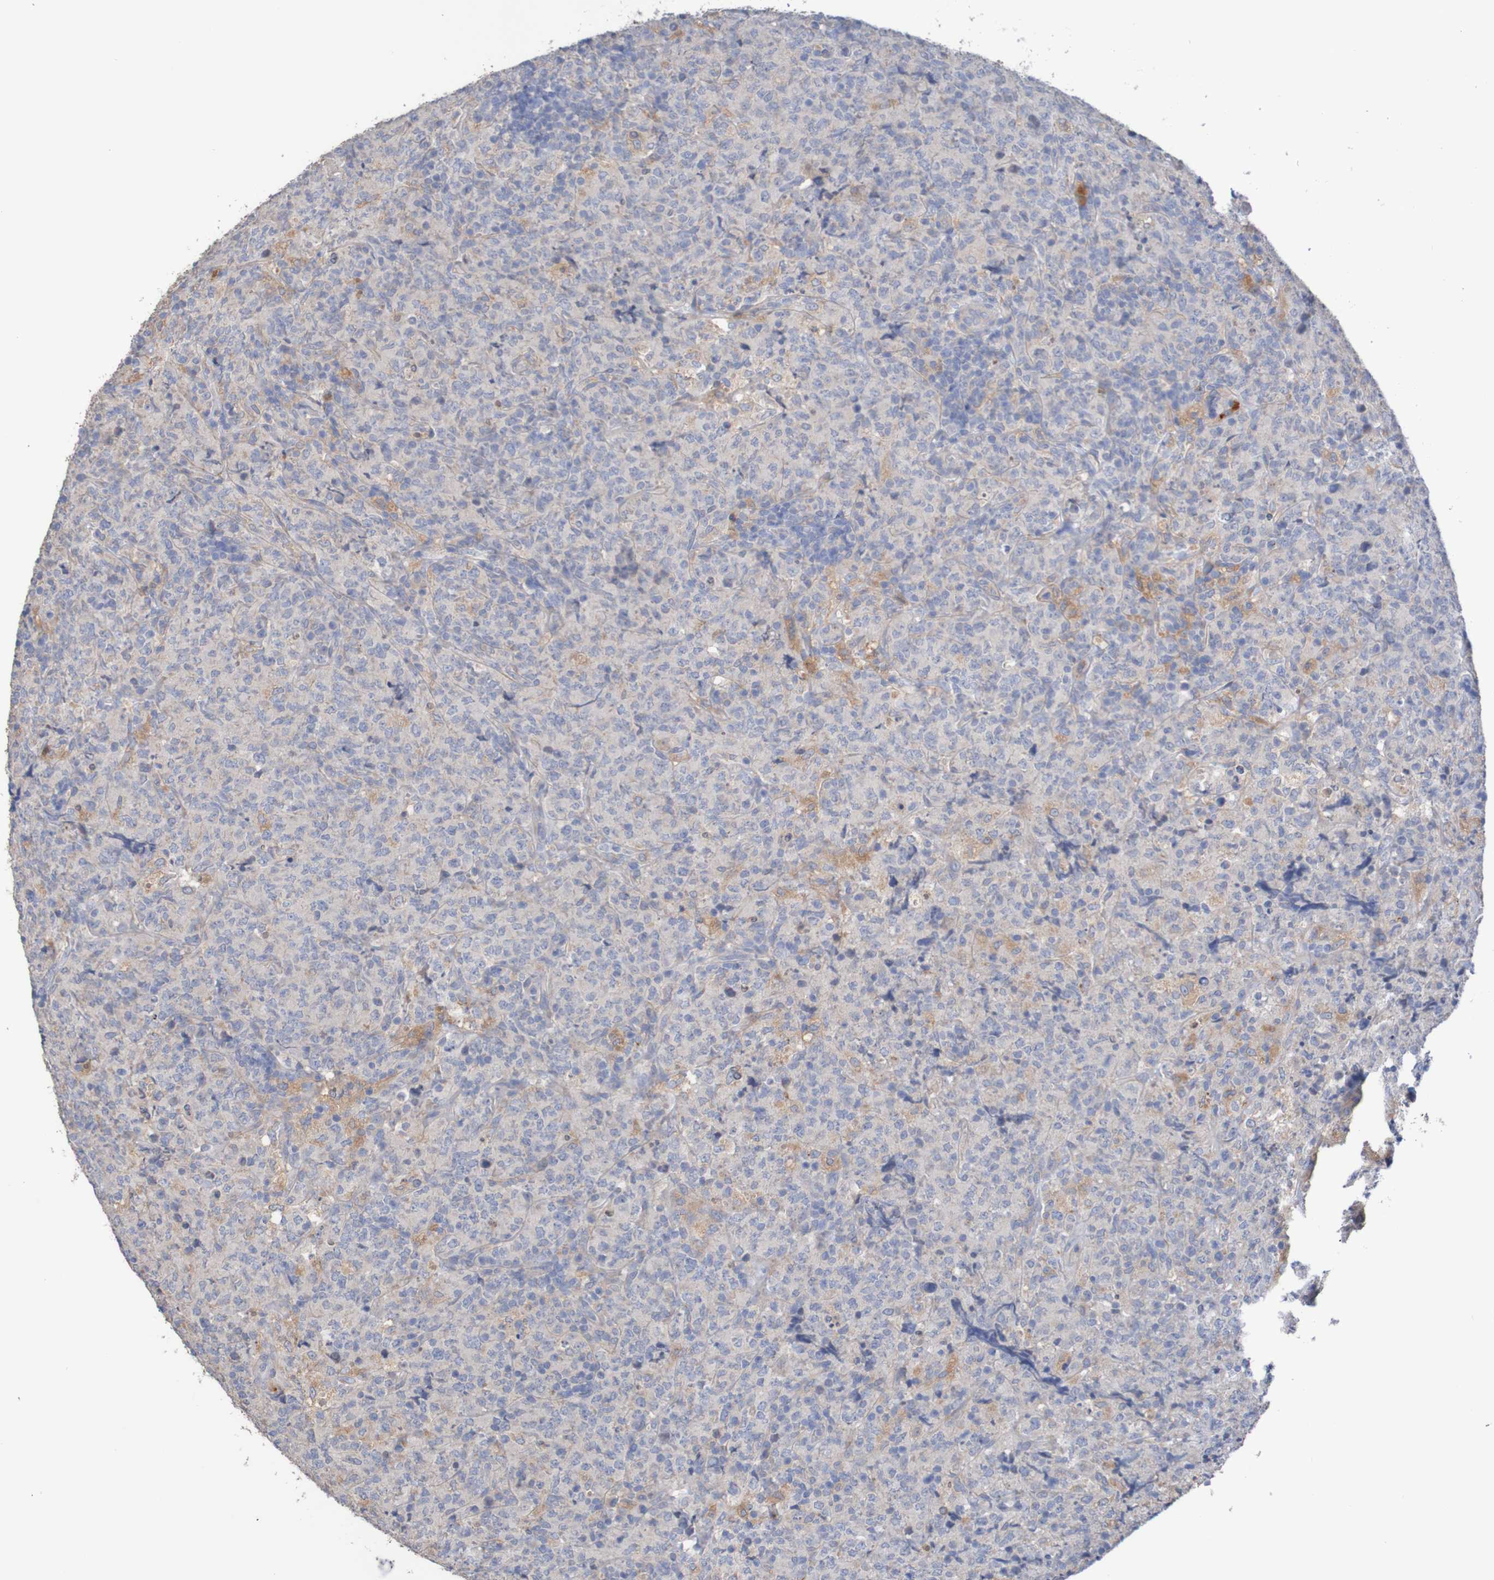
{"staining": {"intensity": "moderate", "quantity": "<25%", "location": "cytoplasmic/membranous"}, "tissue": "lymphoma", "cell_type": "Tumor cells", "image_type": "cancer", "snomed": [{"axis": "morphology", "description": "Malignant lymphoma, non-Hodgkin's type, High grade"}, {"axis": "topography", "description": "Tonsil"}], "caption": "Immunohistochemical staining of human malignant lymphoma, non-Hodgkin's type (high-grade) displays low levels of moderate cytoplasmic/membranous protein positivity in approximately <25% of tumor cells. The staining is performed using DAB (3,3'-diaminobenzidine) brown chromogen to label protein expression. The nuclei are counter-stained blue using hematoxylin.", "gene": "PHYH", "patient": {"sex": "female", "age": 36}}